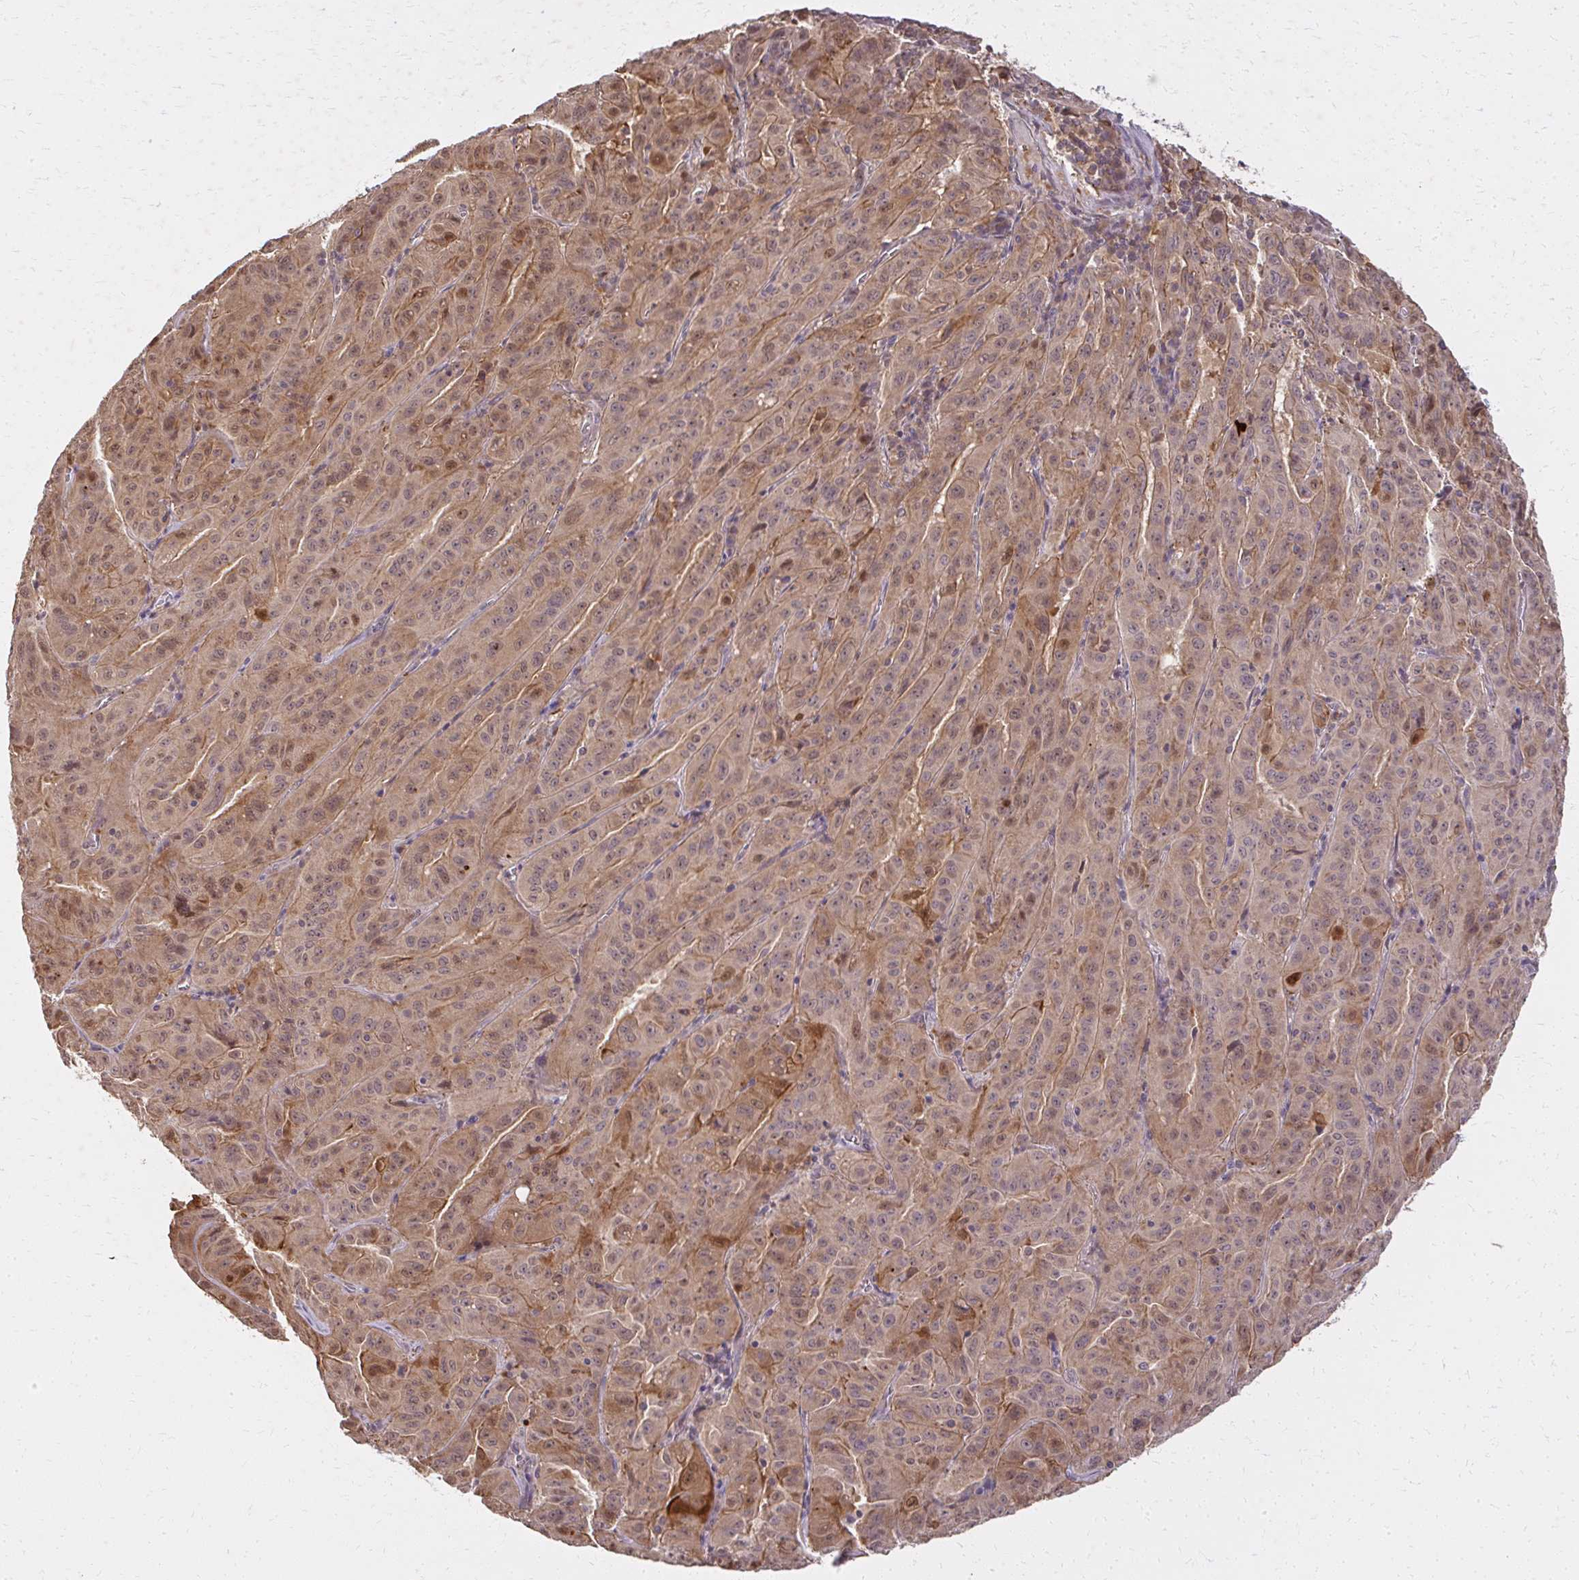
{"staining": {"intensity": "moderate", "quantity": ">75%", "location": "cytoplasmic/membranous,nuclear"}, "tissue": "pancreatic cancer", "cell_type": "Tumor cells", "image_type": "cancer", "snomed": [{"axis": "morphology", "description": "Adenocarcinoma, NOS"}, {"axis": "topography", "description": "Pancreas"}], "caption": "Brown immunohistochemical staining in pancreatic adenocarcinoma reveals moderate cytoplasmic/membranous and nuclear expression in approximately >75% of tumor cells. (DAB (3,3'-diaminobenzidine) = brown stain, brightfield microscopy at high magnification).", "gene": "LARS2", "patient": {"sex": "male", "age": 63}}